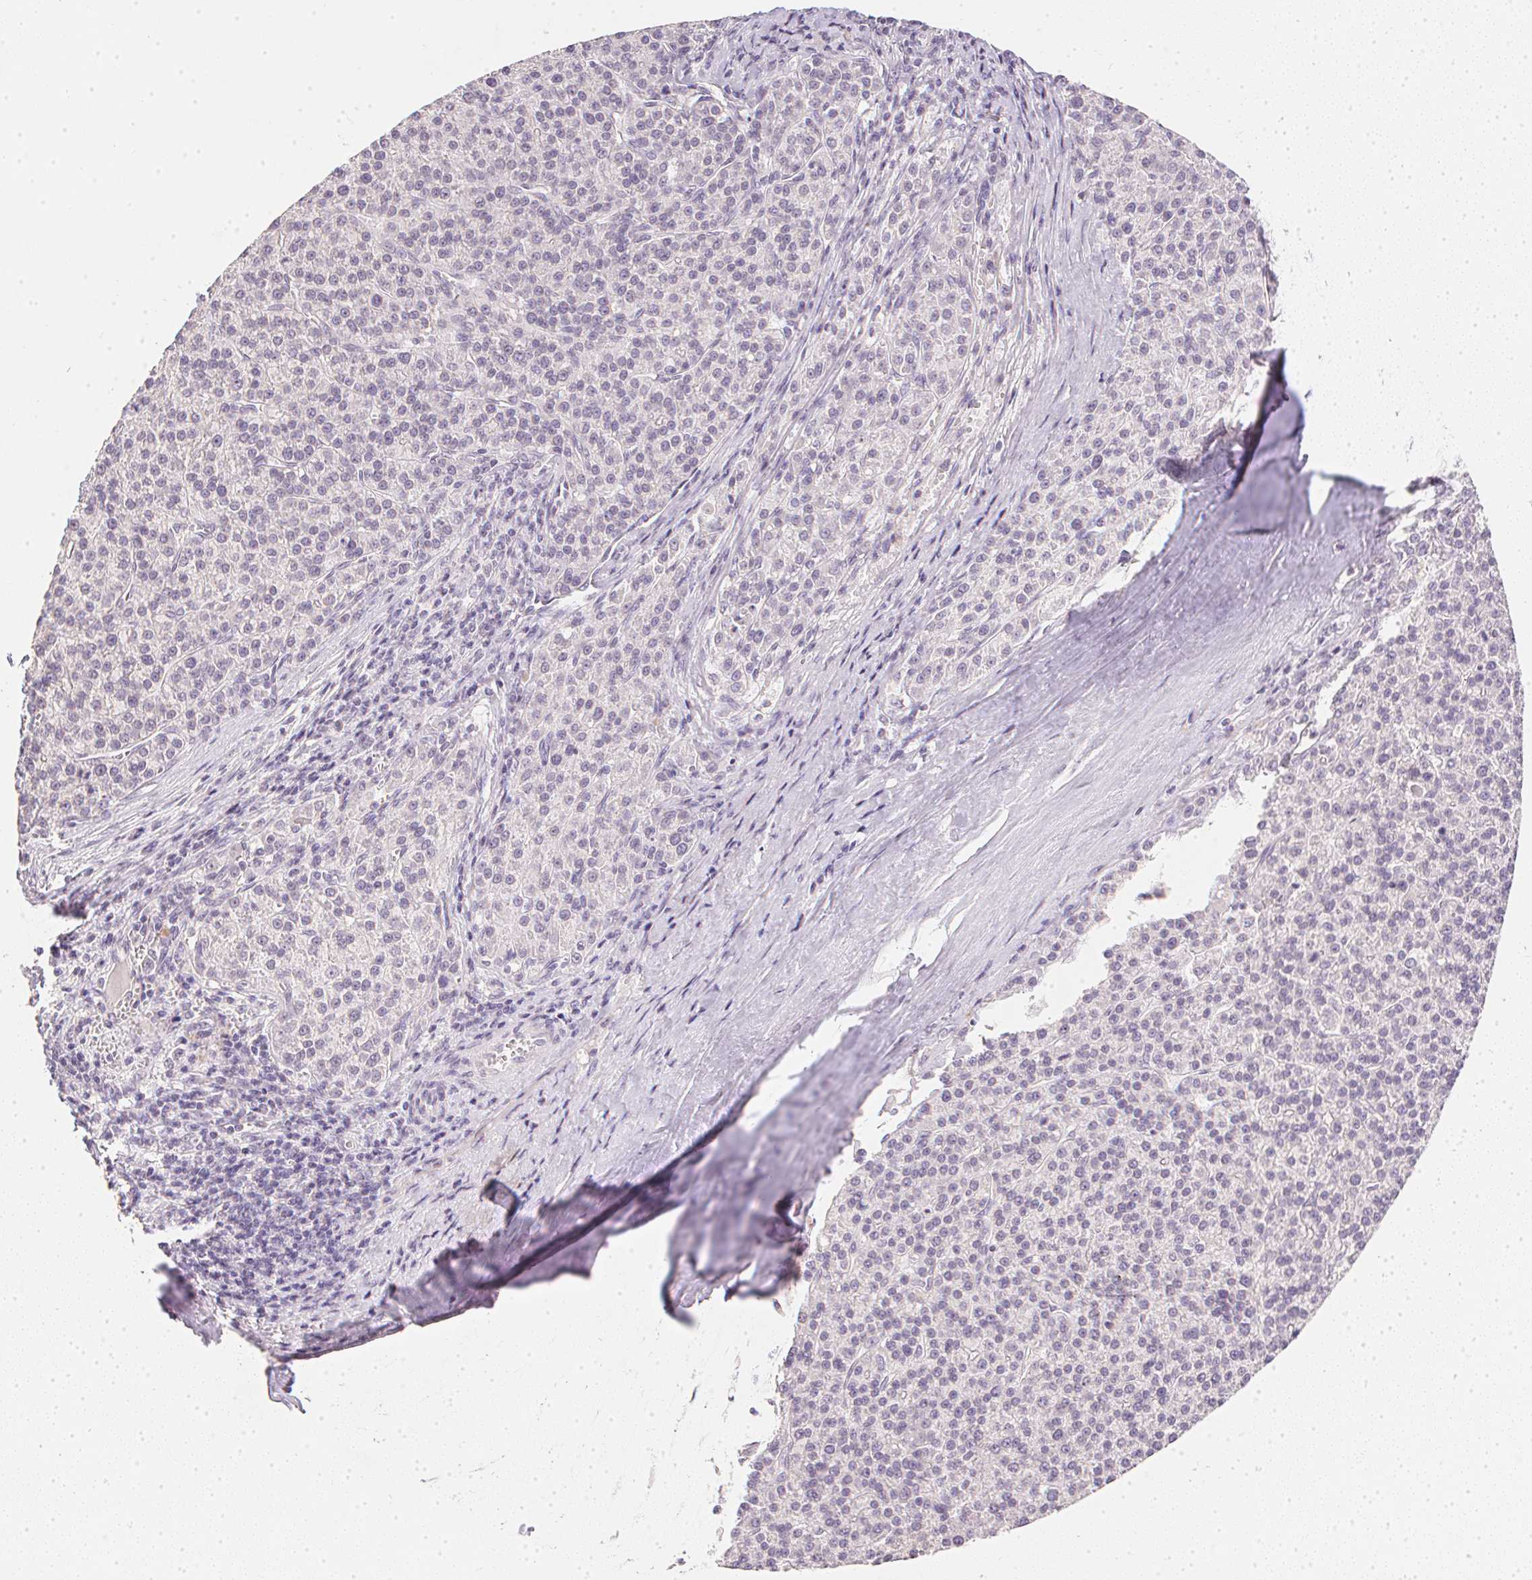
{"staining": {"intensity": "negative", "quantity": "none", "location": "none"}, "tissue": "liver cancer", "cell_type": "Tumor cells", "image_type": "cancer", "snomed": [{"axis": "morphology", "description": "Carcinoma, Hepatocellular, NOS"}, {"axis": "topography", "description": "Liver"}], "caption": "An immunohistochemistry micrograph of liver cancer is shown. There is no staining in tumor cells of liver cancer.", "gene": "PPY", "patient": {"sex": "female", "age": 58}}